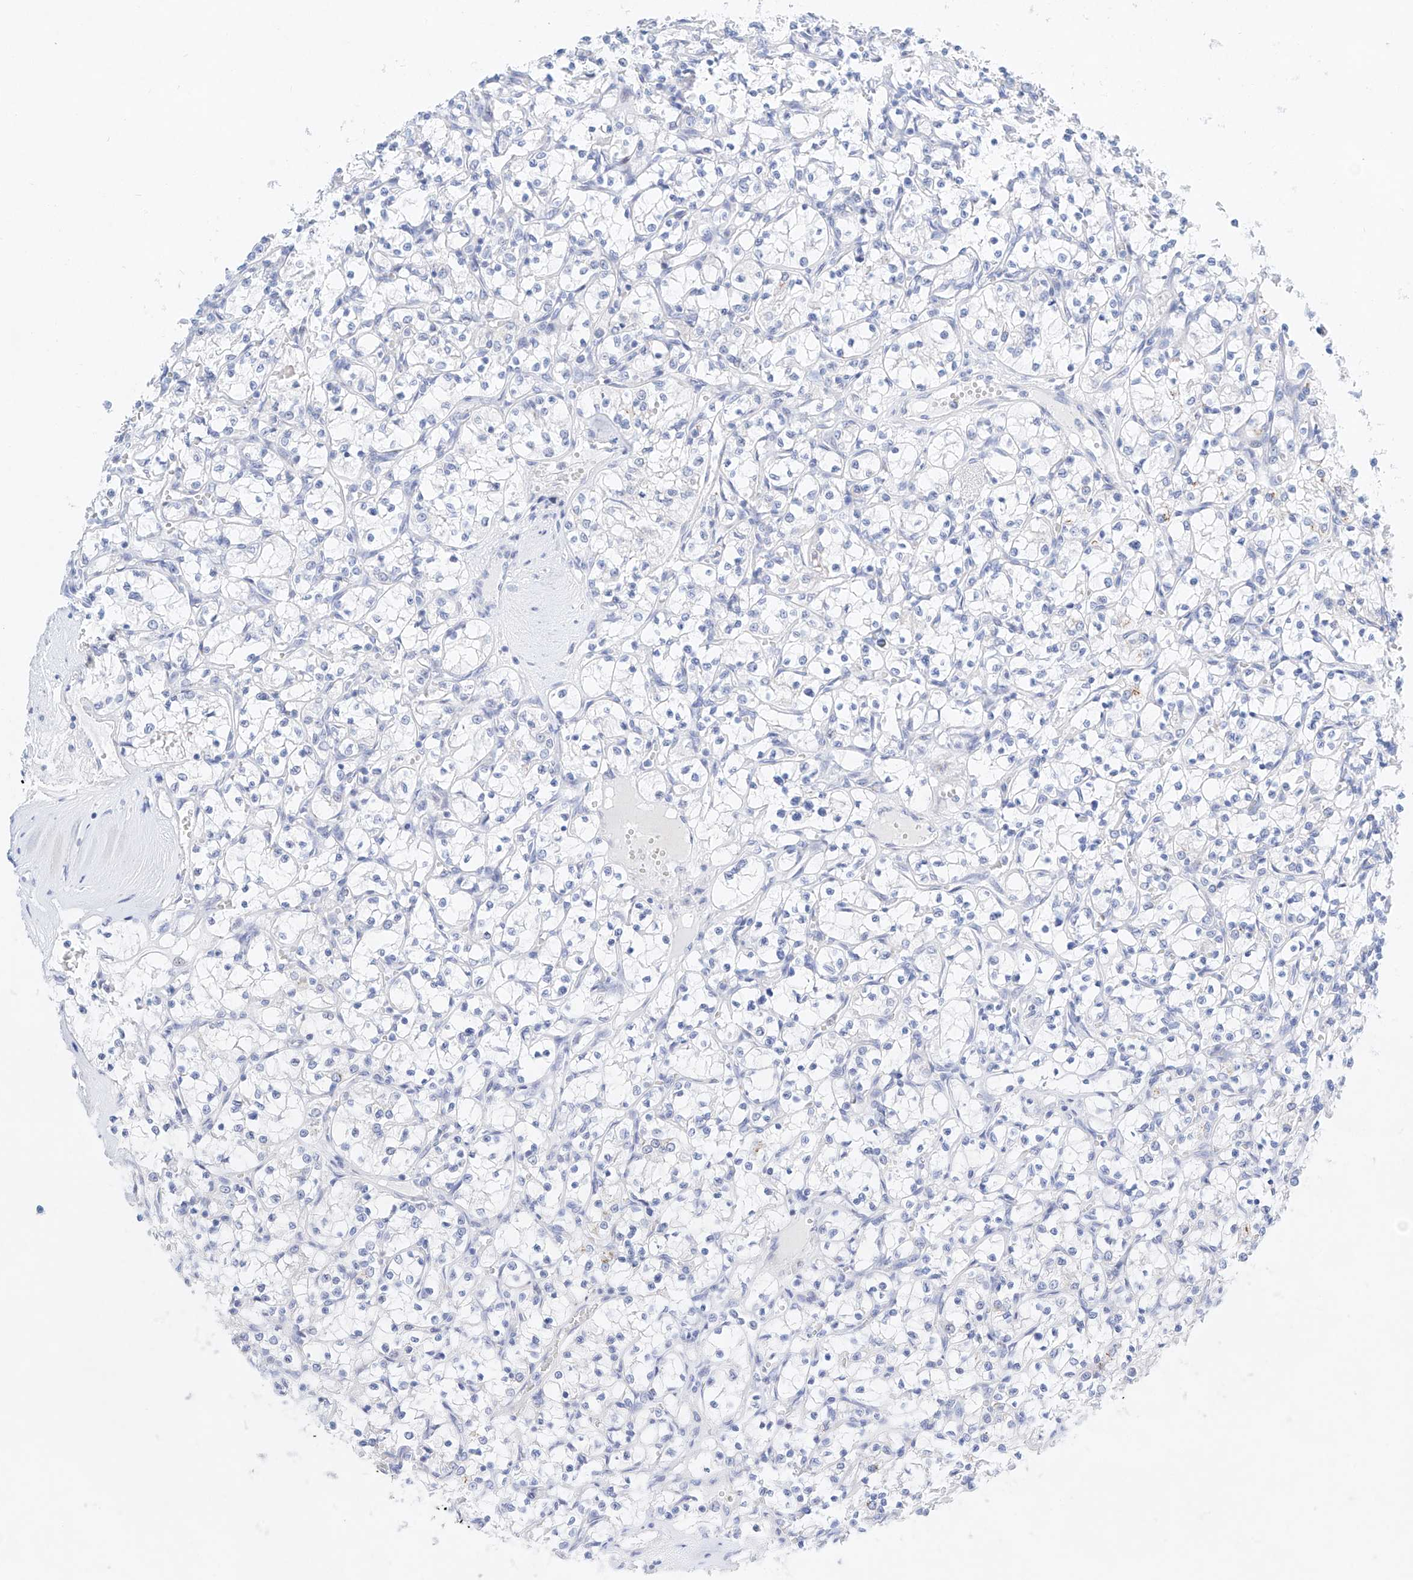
{"staining": {"intensity": "negative", "quantity": "none", "location": "none"}, "tissue": "renal cancer", "cell_type": "Tumor cells", "image_type": "cancer", "snomed": [{"axis": "morphology", "description": "Adenocarcinoma, NOS"}, {"axis": "topography", "description": "Kidney"}], "caption": "Immunohistochemistry photomicrograph of human renal adenocarcinoma stained for a protein (brown), which demonstrates no staining in tumor cells.", "gene": "NT5C3B", "patient": {"sex": "female", "age": 69}}